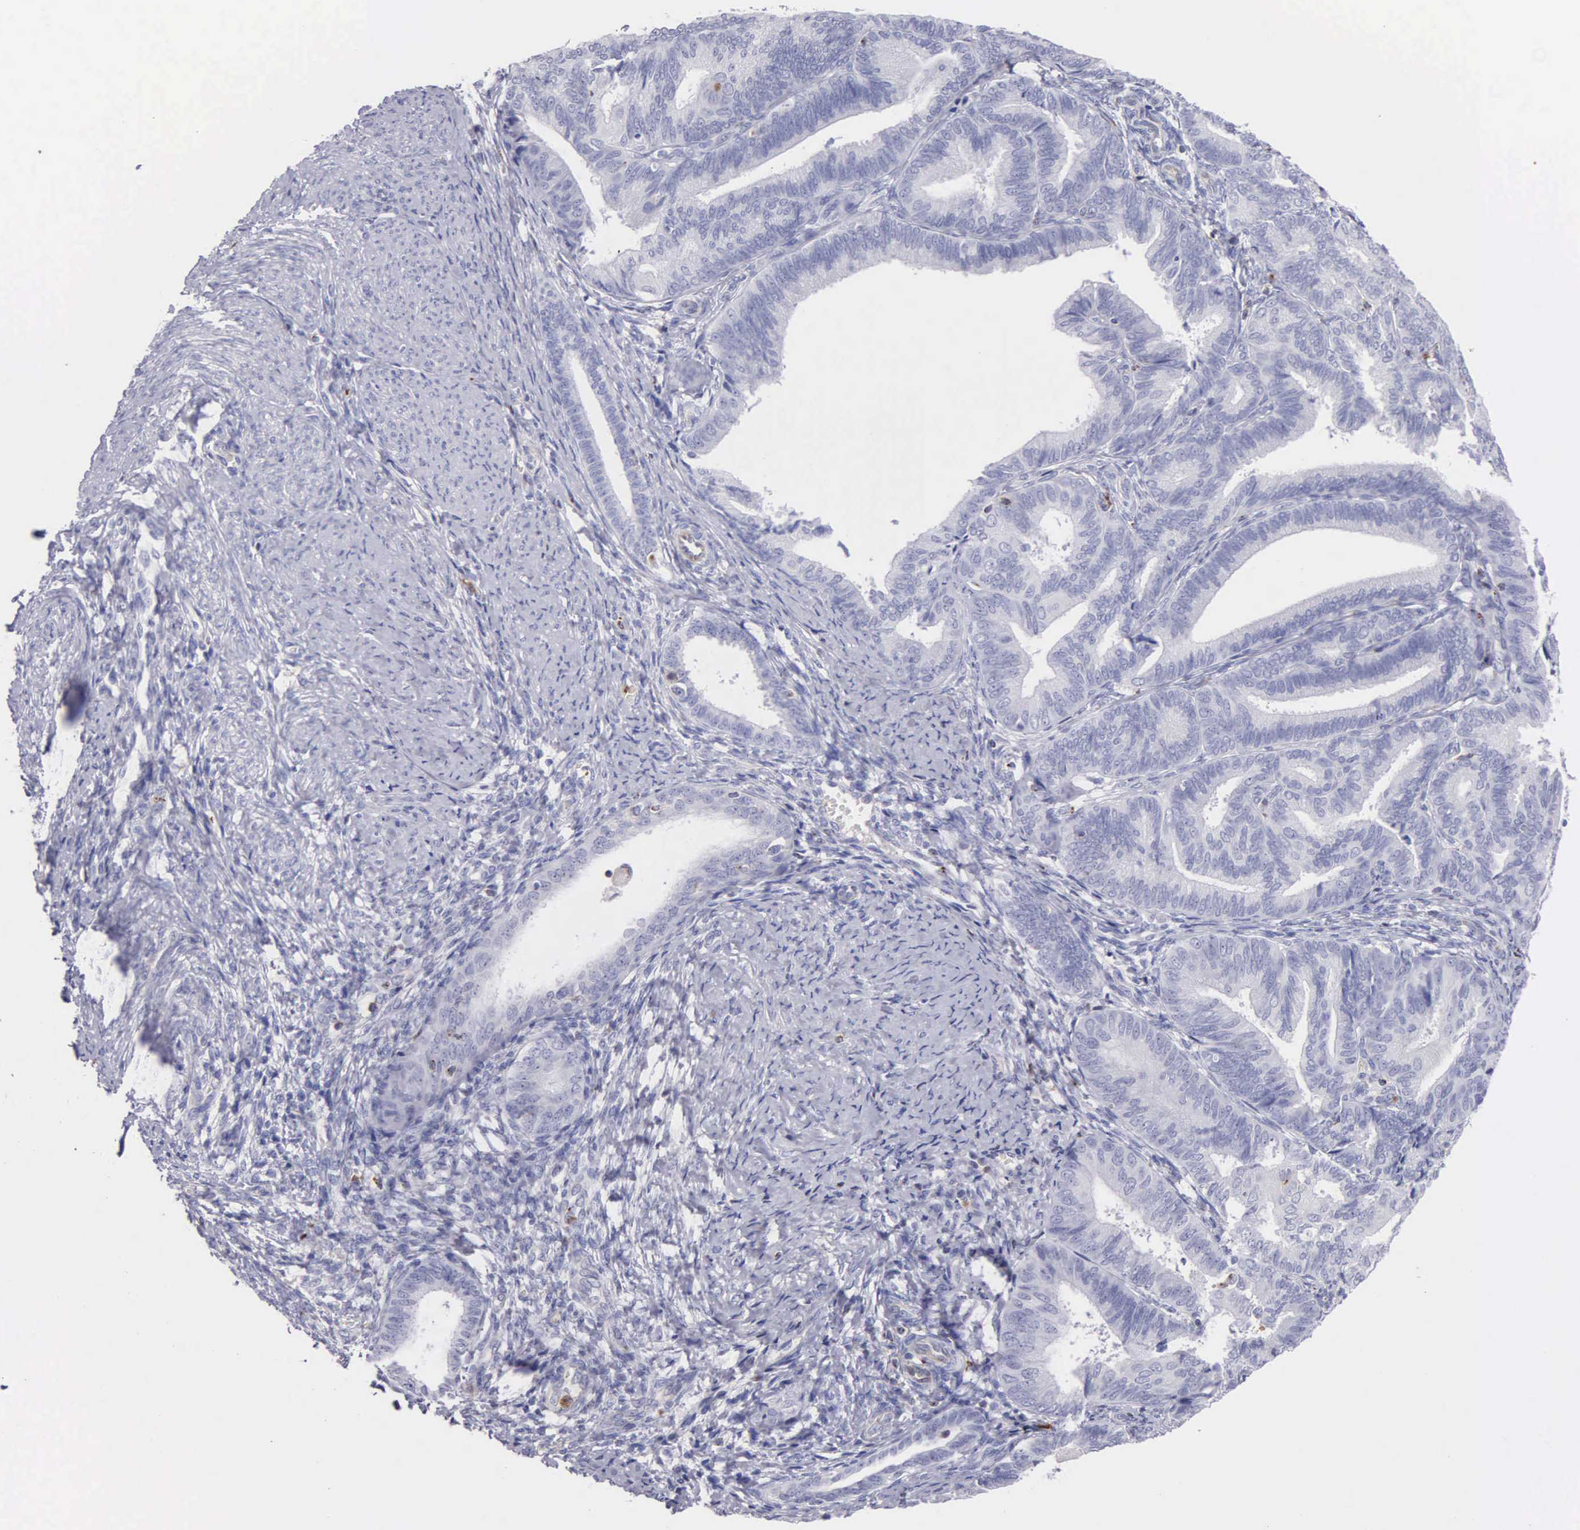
{"staining": {"intensity": "negative", "quantity": "none", "location": "none"}, "tissue": "endometrial cancer", "cell_type": "Tumor cells", "image_type": "cancer", "snomed": [{"axis": "morphology", "description": "Adenocarcinoma, NOS"}, {"axis": "topography", "description": "Endometrium"}], "caption": "DAB (3,3'-diaminobenzidine) immunohistochemical staining of human endometrial adenocarcinoma displays no significant positivity in tumor cells. Brightfield microscopy of immunohistochemistry stained with DAB (brown) and hematoxylin (blue), captured at high magnification.", "gene": "SRGN", "patient": {"sex": "female", "age": 63}}